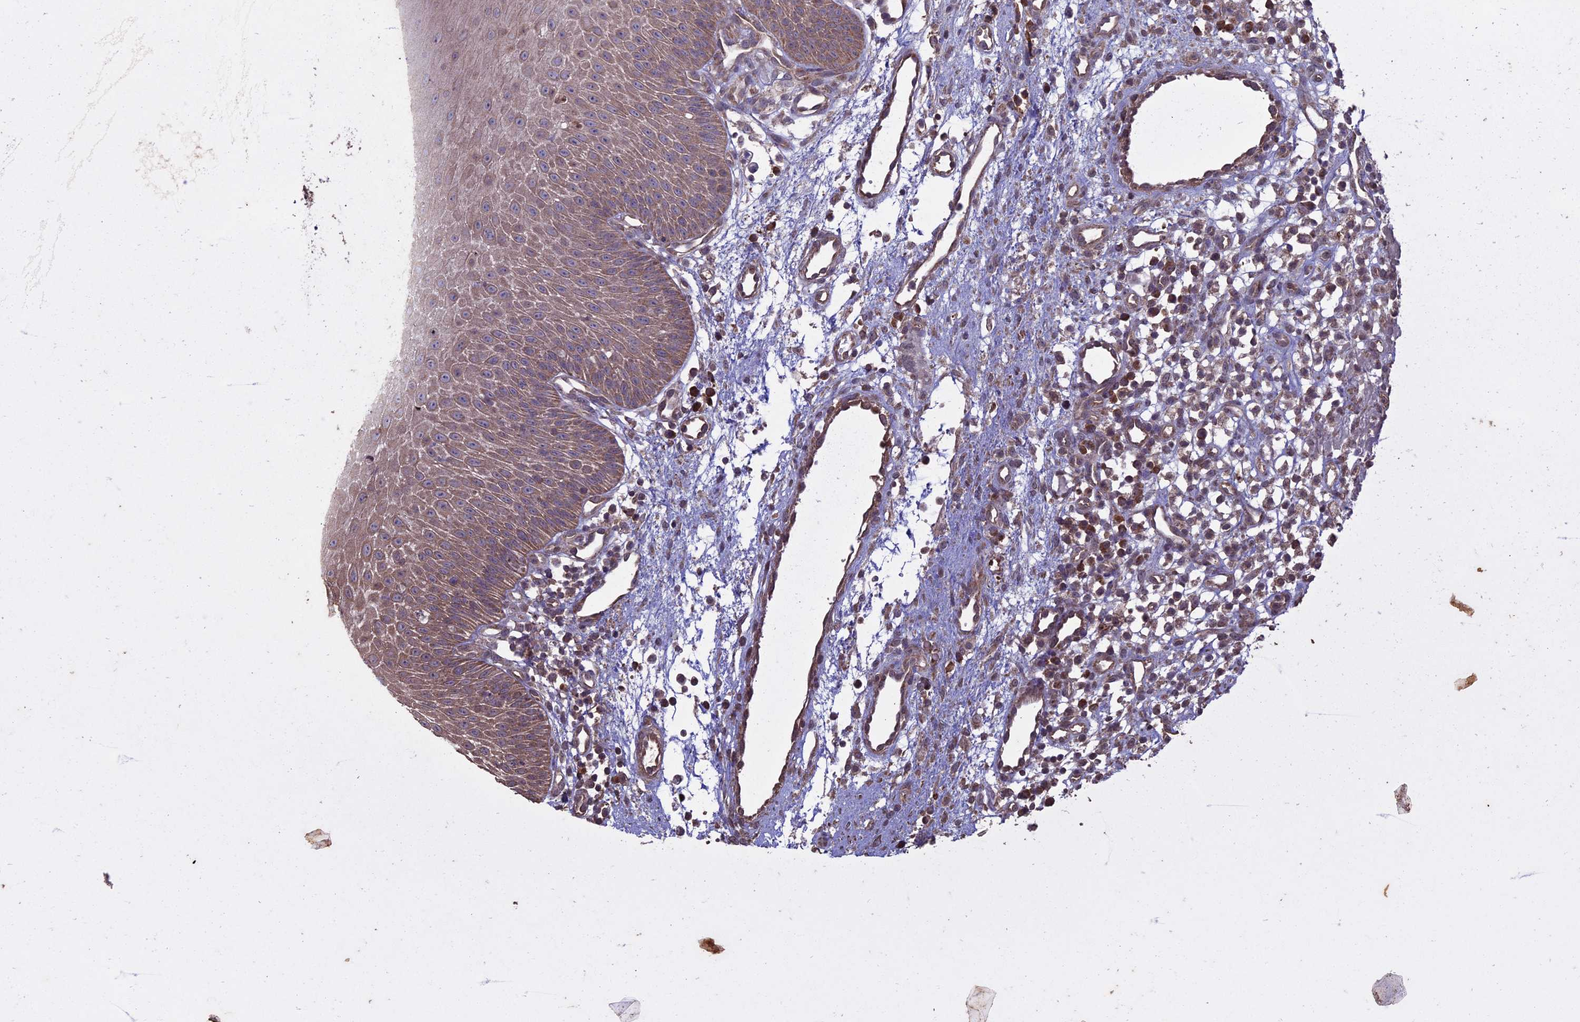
{"staining": {"intensity": "moderate", "quantity": ">75%", "location": "cytoplasmic/membranous"}, "tissue": "oral mucosa", "cell_type": "Squamous epithelial cells", "image_type": "normal", "snomed": [{"axis": "morphology", "description": "Normal tissue, NOS"}, {"axis": "topography", "description": "Oral tissue"}], "caption": "The histopathology image demonstrates staining of benign oral mucosa, revealing moderate cytoplasmic/membranous protein staining (brown color) within squamous epithelial cells.", "gene": "RCCD1", "patient": {"sex": "female", "age": 13}}